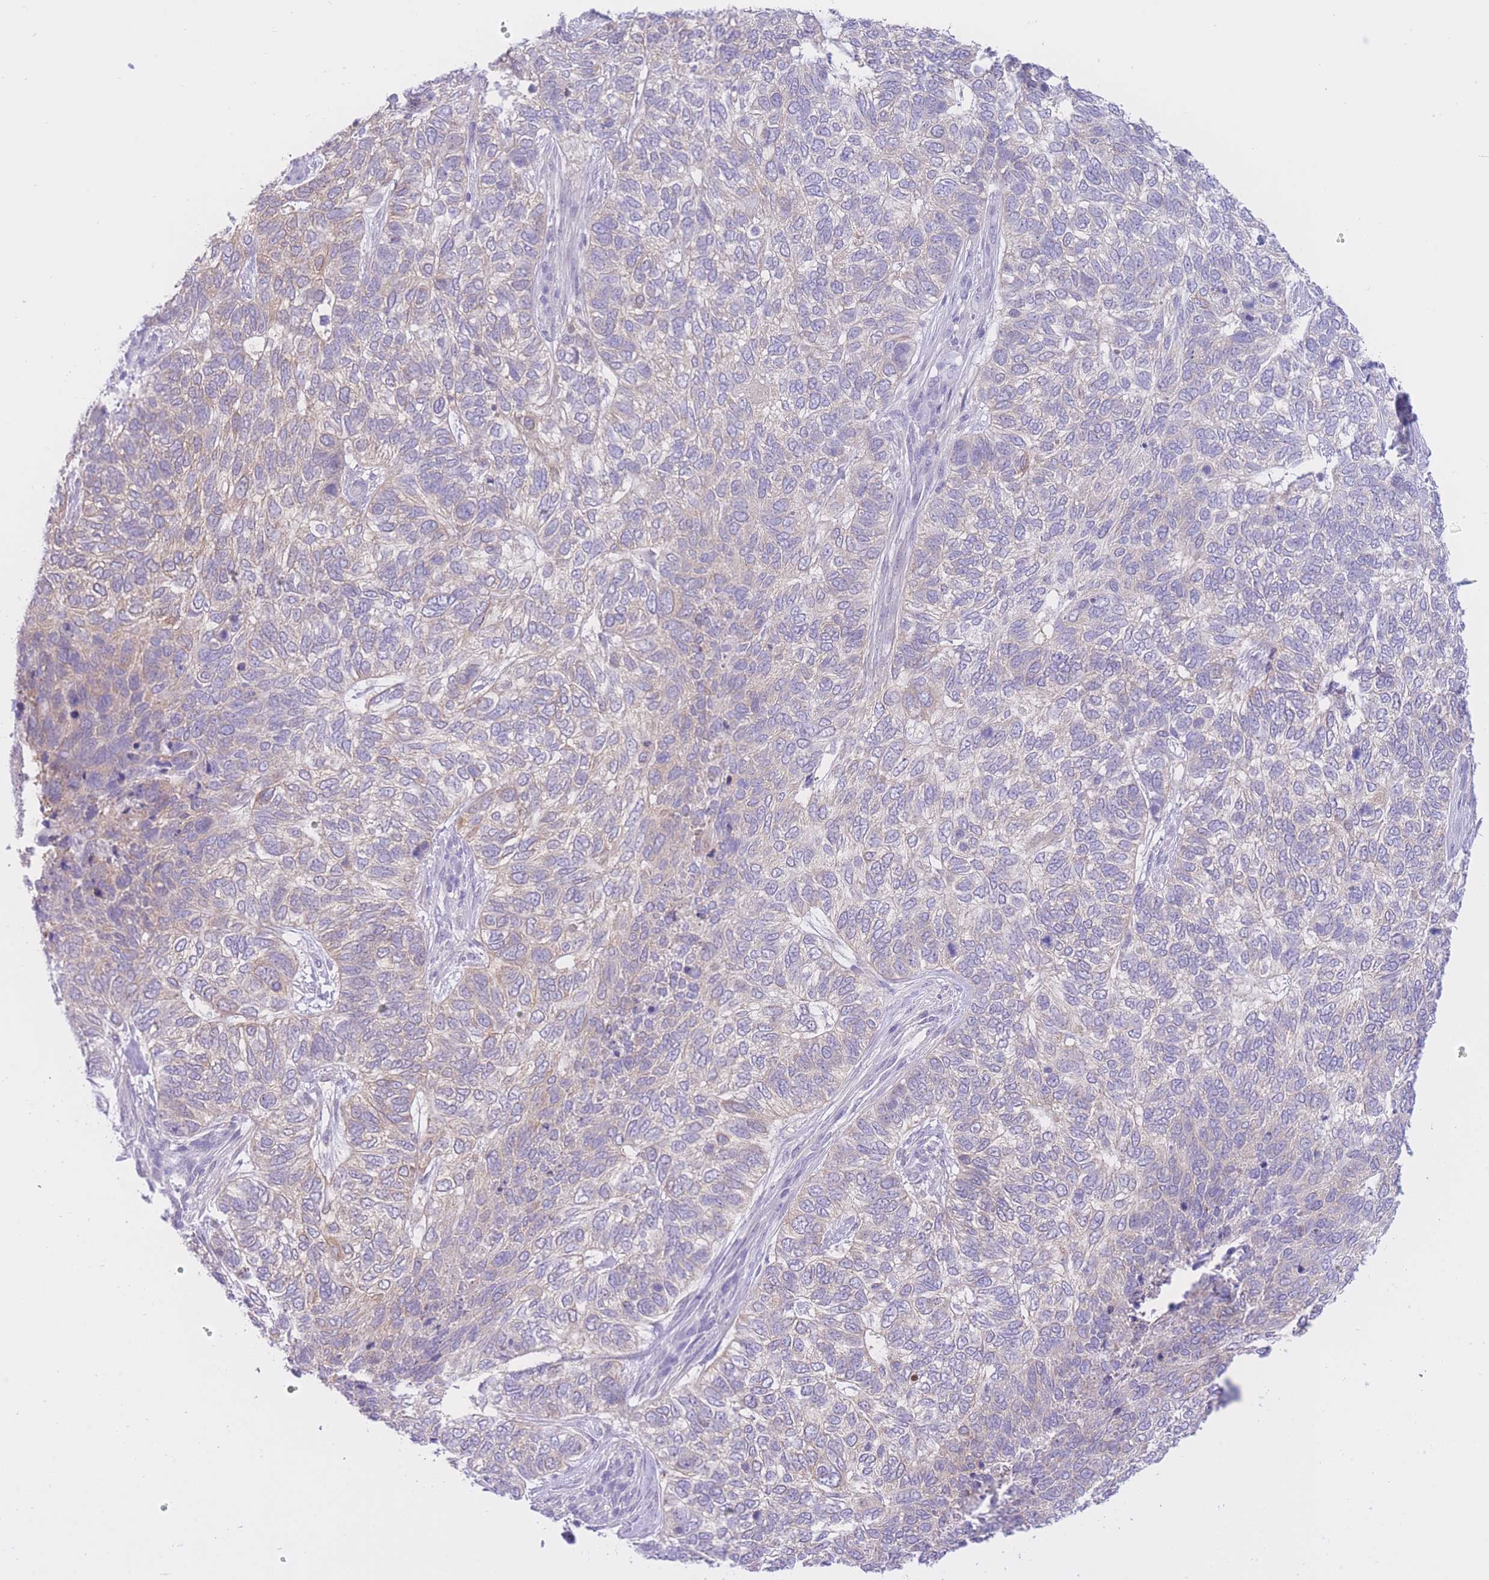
{"staining": {"intensity": "weak", "quantity": "25%-75%", "location": "cytoplasmic/membranous"}, "tissue": "skin cancer", "cell_type": "Tumor cells", "image_type": "cancer", "snomed": [{"axis": "morphology", "description": "Basal cell carcinoma"}, {"axis": "topography", "description": "Skin"}], "caption": "IHC (DAB) staining of skin cancer reveals weak cytoplasmic/membranous protein positivity in about 25%-75% of tumor cells.", "gene": "ZNF212", "patient": {"sex": "female", "age": 65}}